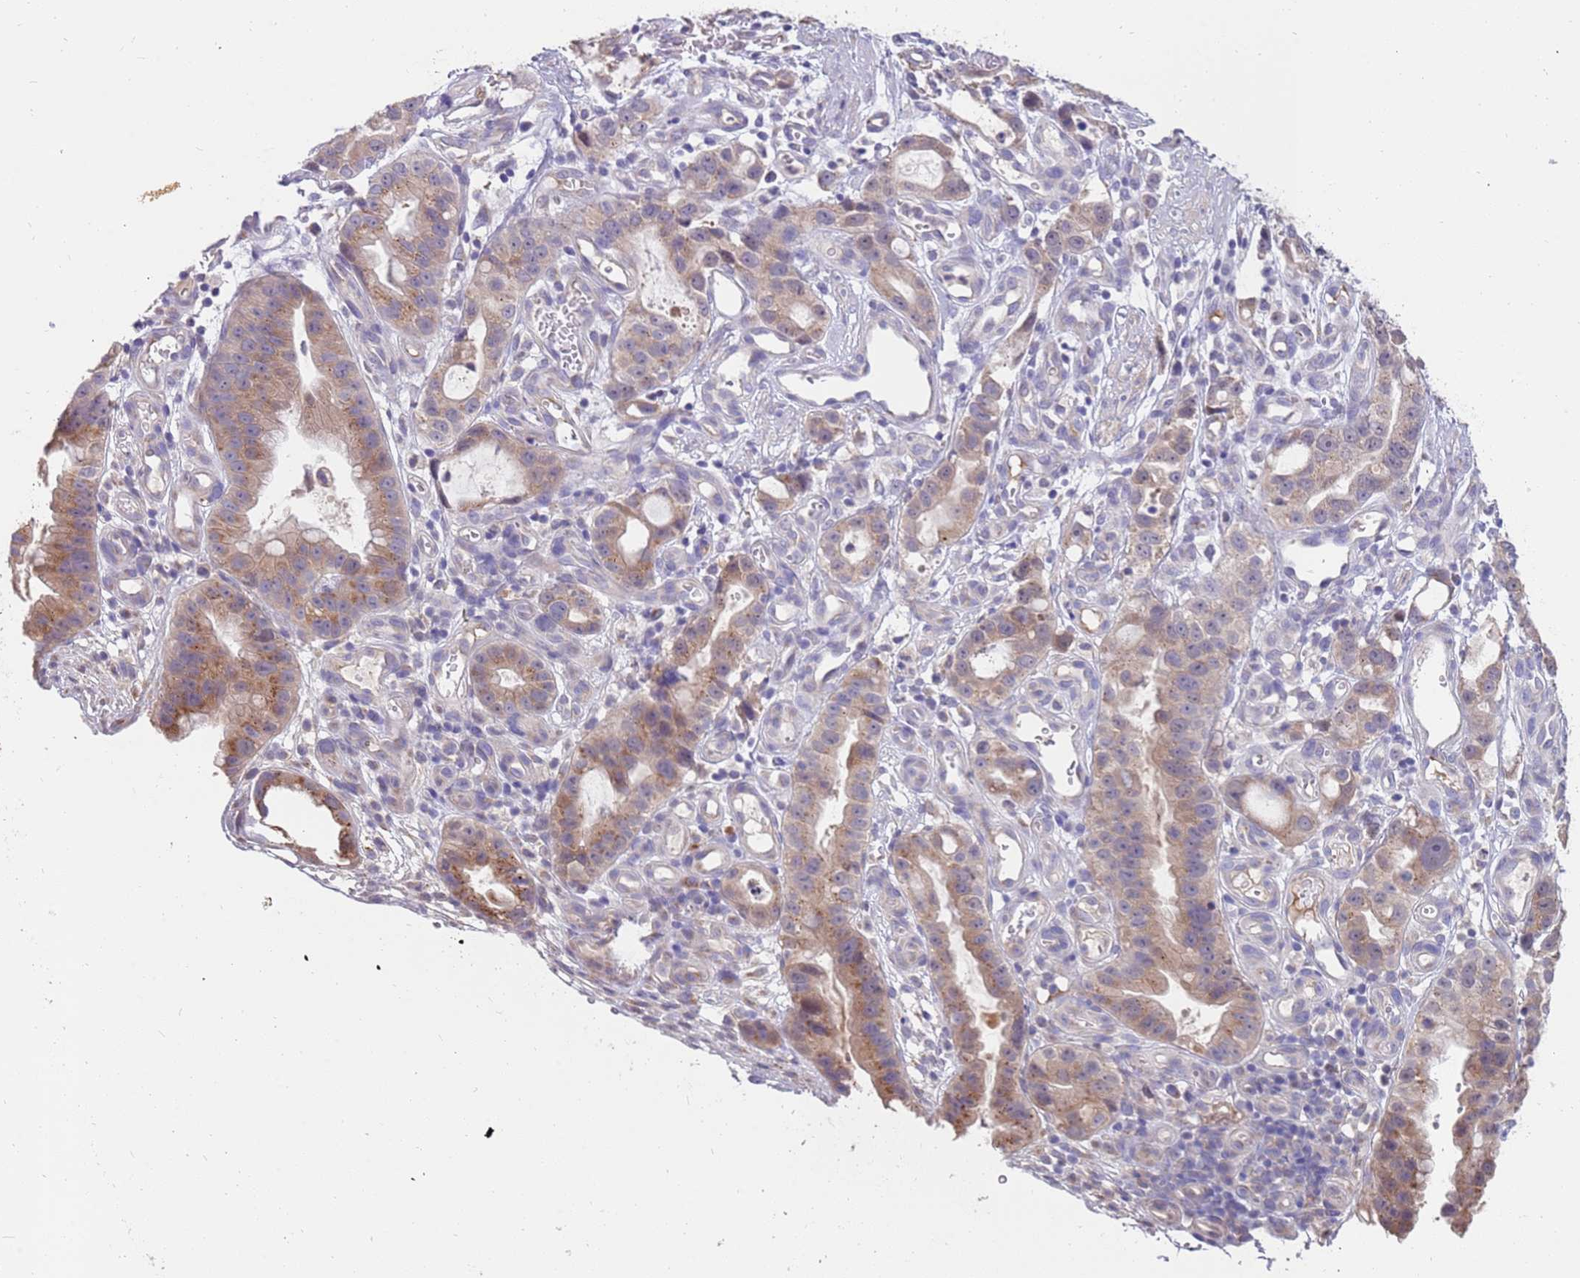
{"staining": {"intensity": "moderate", "quantity": "25%-75%", "location": "cytoplasmic/membranous"}, "tissue": "stomach cancer", "cell_type": "Tumor cells", "image_type": "cancer", "snomed": [{"axis": "morphology", "description": "Adenocarcinoma, NOS"}, {"axis": "topography", "description": "Stomach"}], "caption": "IHC photomicrograph of neoplastic tissue: stomach cancer stained using immunohistochemistry (IHC) shows medium levels of moderate protein expression localized specifically in the cytoplasmic/membranous of tumor cells, appearing as a cytoplasmic/membranous brown color.", "gene": "ZNF746", "patient": {"sex": "male", "age": 55}}